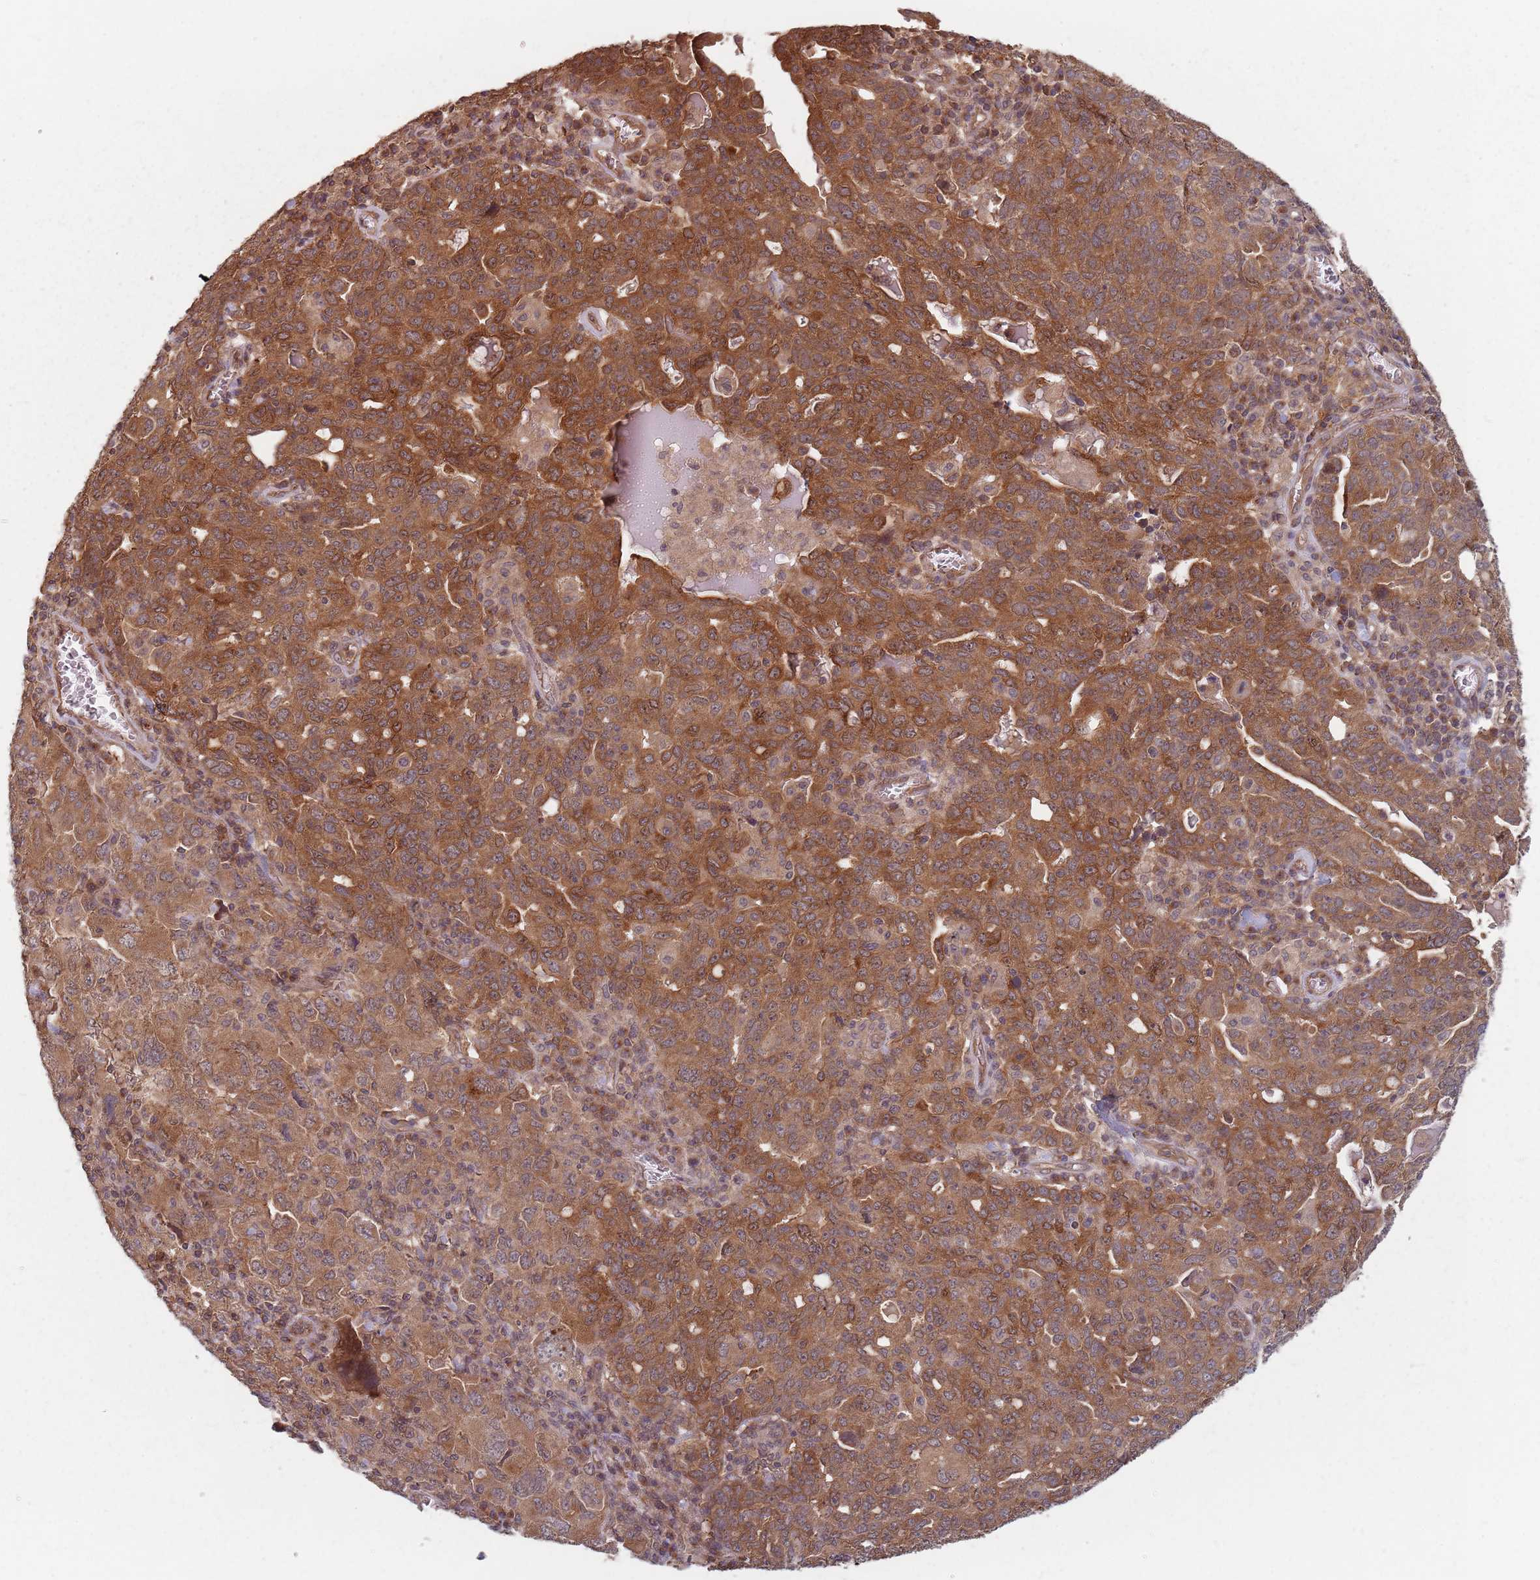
{"staining": {"intensity": "strong", "quantity": ">75%", "location": "cytoplasmic/membranous"}, "tissue": "ovarian cancer", "cell_type": "Tumor cells", "image_type": "cancer", "snomed": [{"axis": "morphology", "description": "Carcinoma, endometroid"}, {"axis": "topography", "description": "Ovary"}], "caption": "This is a photomicrograph of IHC staining of endometroid carcinoma (ovarian), which shows strong staining in the cytoplasmic/membranous of tumor cells.", "gene": "C3orf14", "patient": {"sex": "female", "age": 62}}